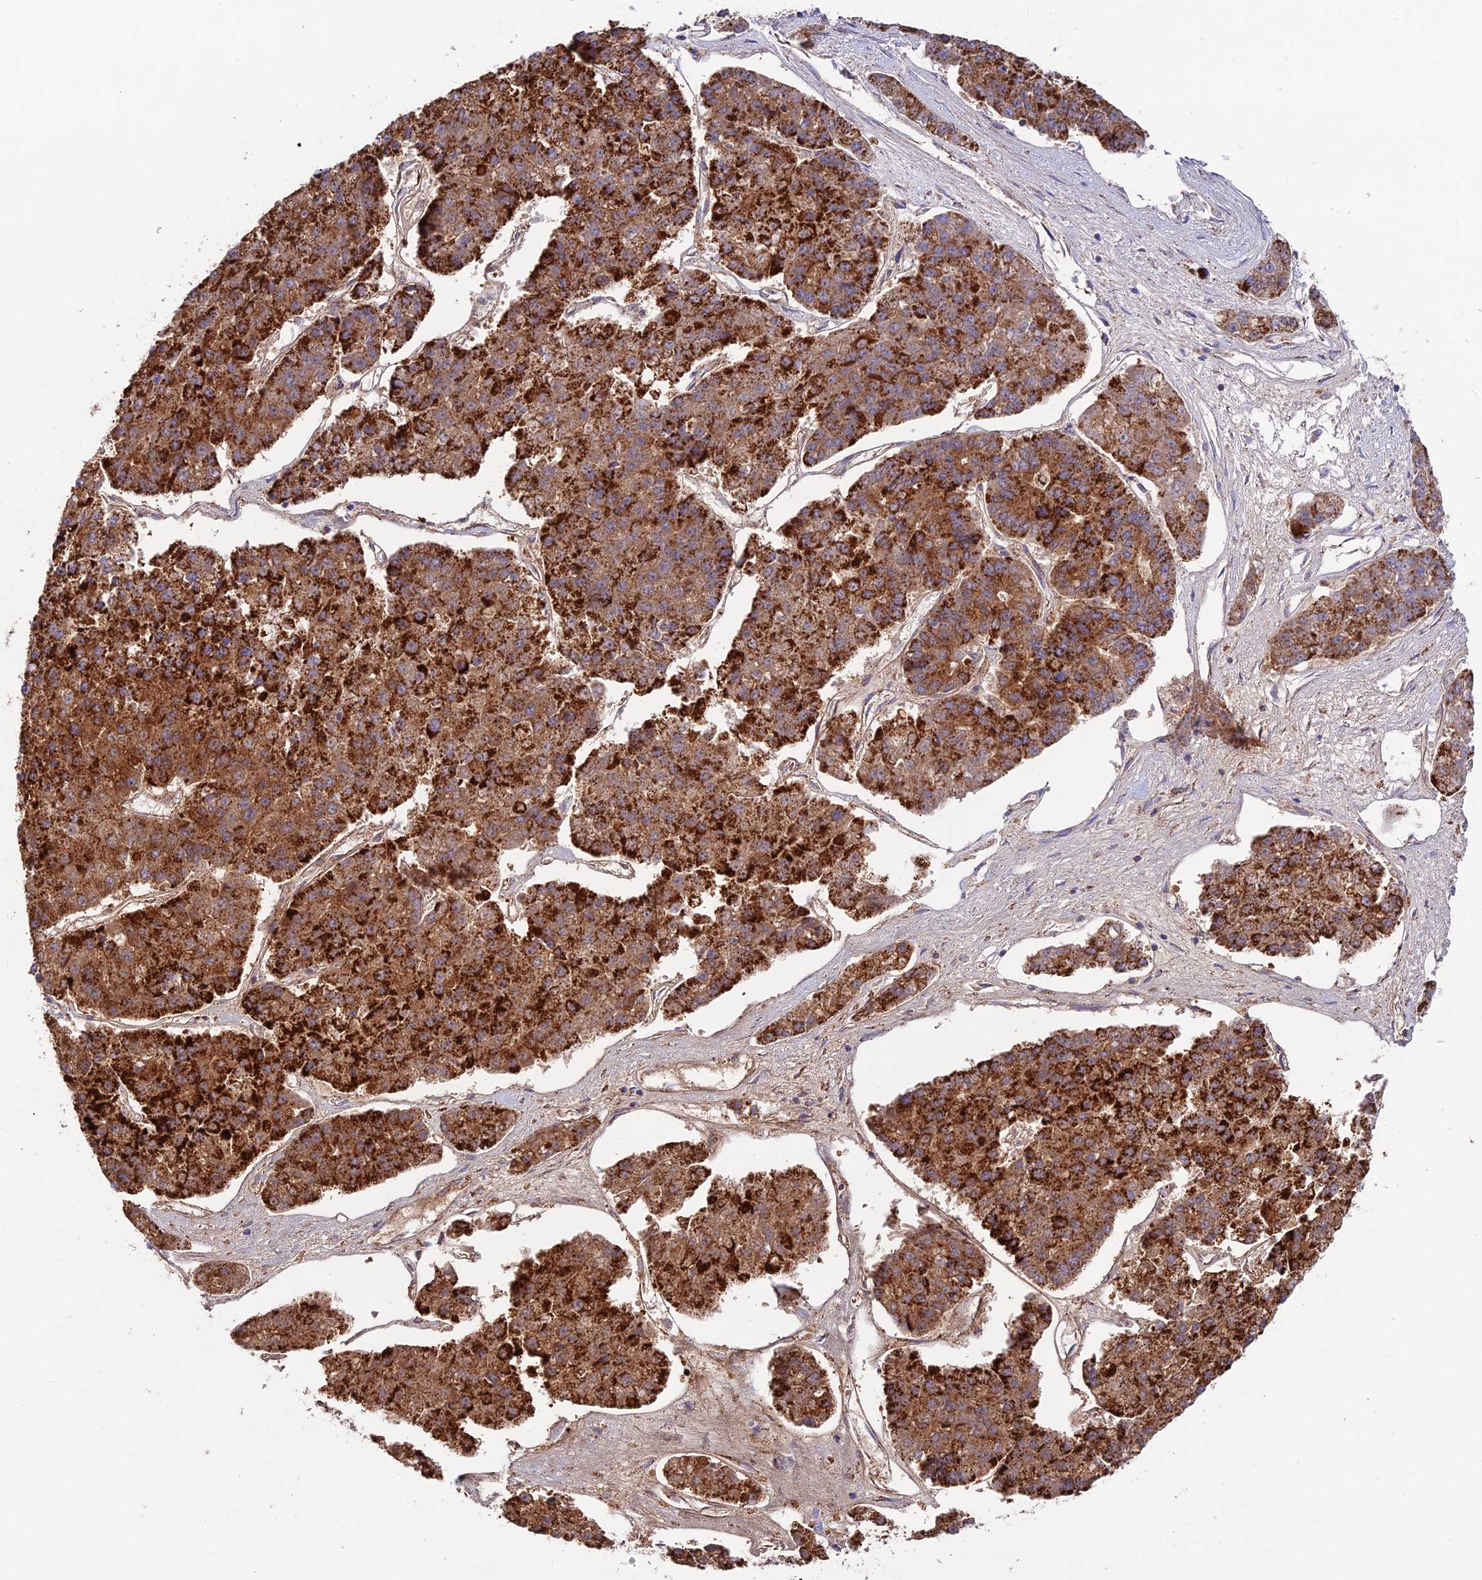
{"staining": {"intensity": "strong", "quantity": ">75%", "location": "cytoplasmic/membranous"}, "tissue": "pancreatic cancer", "cell_type": "Tumor cells", "image_type": "cancer", "snomed": [{"axis": "morphology", "description": "Adenocarcinoma, NOS"}, {"axis": "topography", "description": "Pancreas"}], "caption": "This image reveals immunohistochemistry (IHC) staining of adenocarcinoma (pancreatic), with high strong cytoplasmic/membranous expression in about >75% of tumor cells.", "gene": "KHDC3L", "patient": {"sex": "male", "age": 50}}